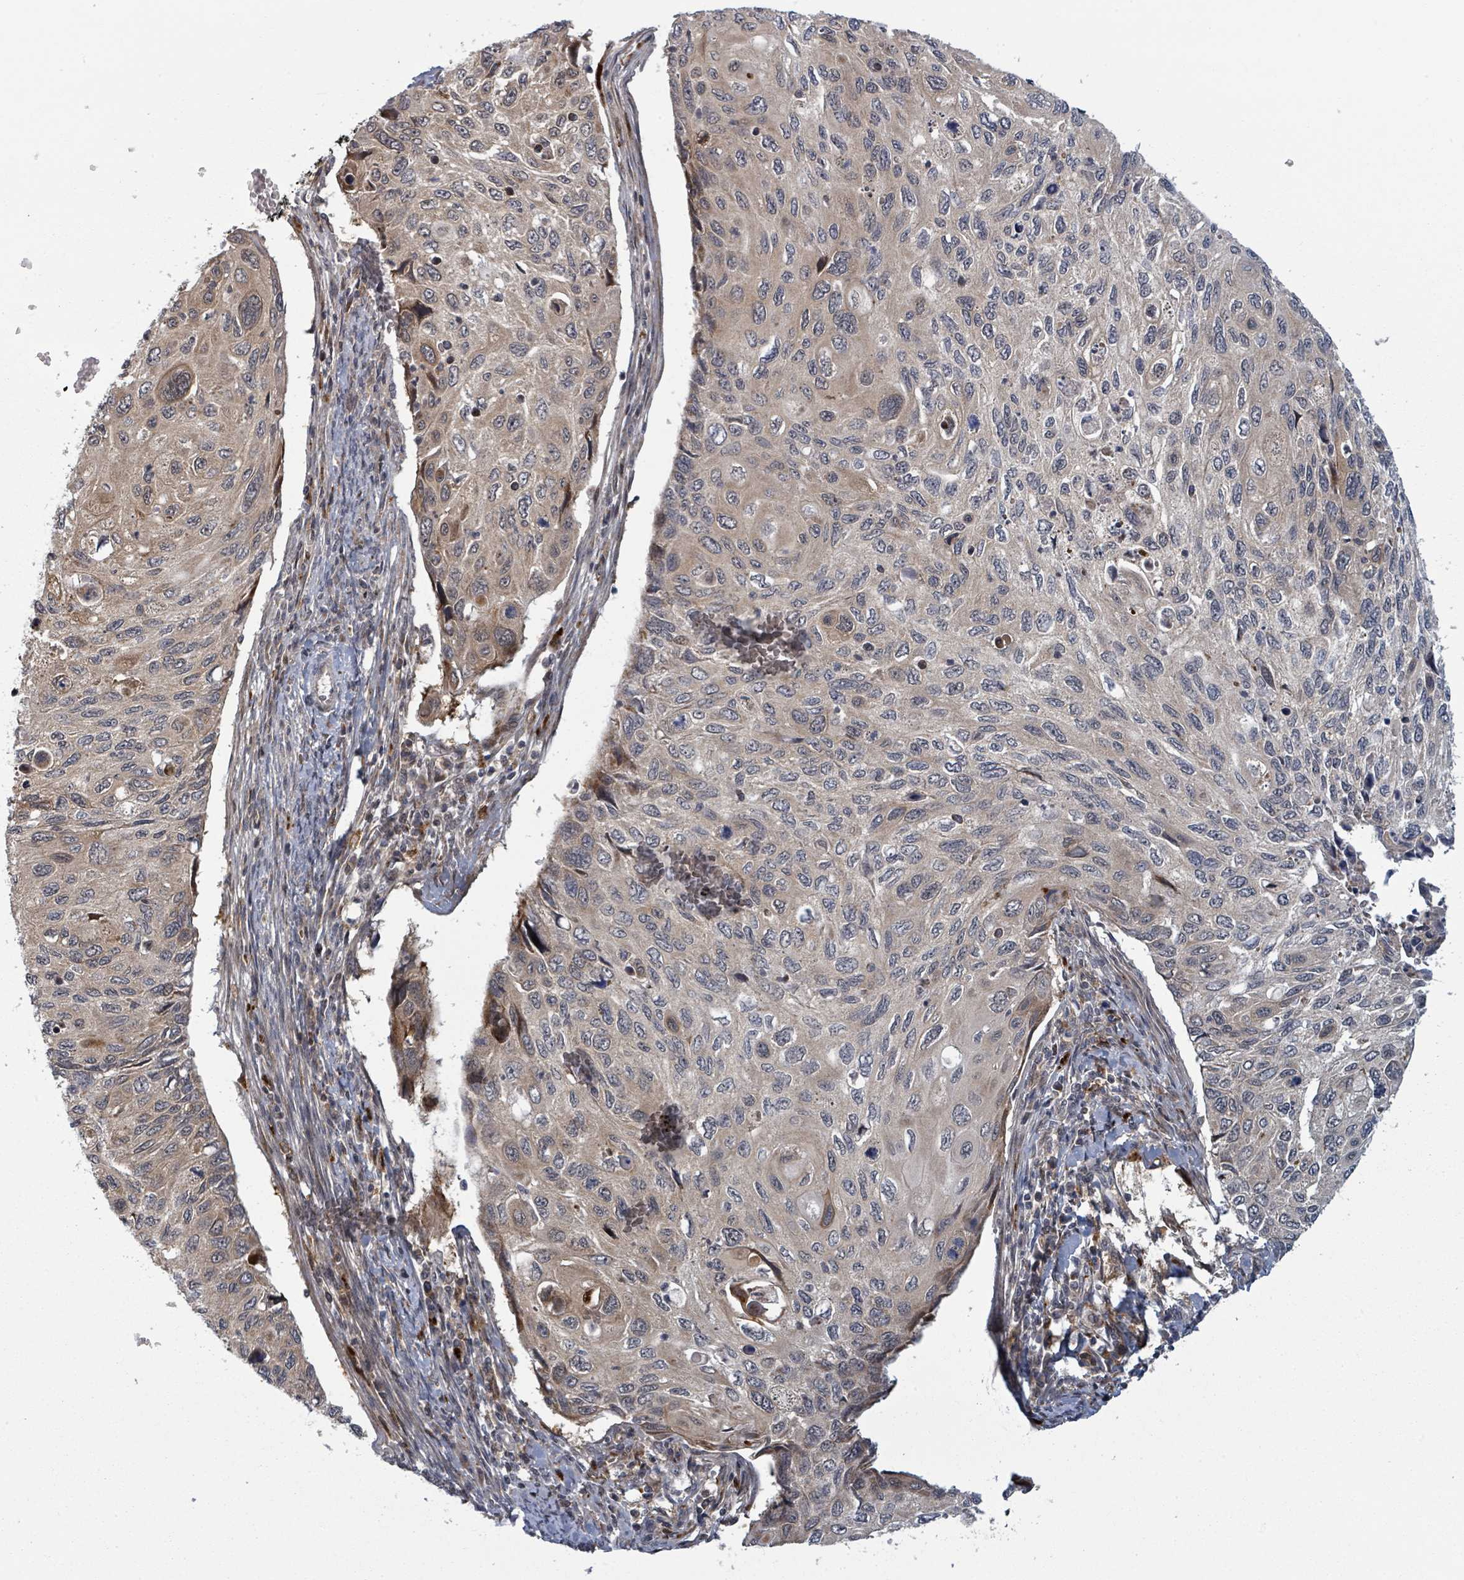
{"staining": {"intensity": "moderate", "quantity": "<25%", "location": "cytoplasmic/membranous"}, "tissue": "cervical cancer", "cell_type": "Tumor cells", "image_type": "cancer", "snomed": [{"axis": "morphology", "description": "Squamous cell carcinoma, NOS"}, {"axis": "topography", "description": "Cervix"}], "caption": "Cervical cancer (squamous cell carcinoma) tissue shows moderate cytoplasmic/membranous positivity in approximately <25% of tumor cells, visualized by immunohistochemistry.", "gene": "GTF3C1", "patient": {"sex": "female", "age": 70}}